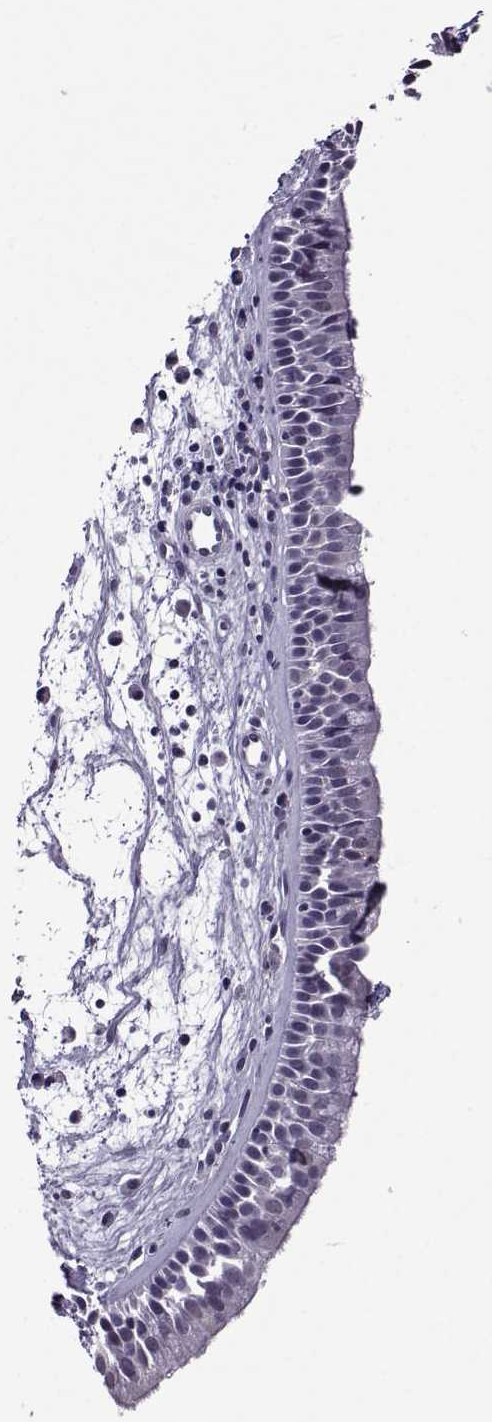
{"staining": {"intensity": "negative", "quantity": "none", "location": "none"}, "tissue": "nasopharynx", "cell_type": "Respiratory epithelial cells", "image_type": "normal", "snomed": [{"axis": "morphology", "description": "Normal tissue, NOS"}, {"axis": "topography", "description": "Nasopharynx"}], "caption": "The image demonstrates no staining of respiratory epithelial cells in unremarkable nasopharynx.", "gene": "DDX20", "patient": {"sex": "female", "age": 68}}